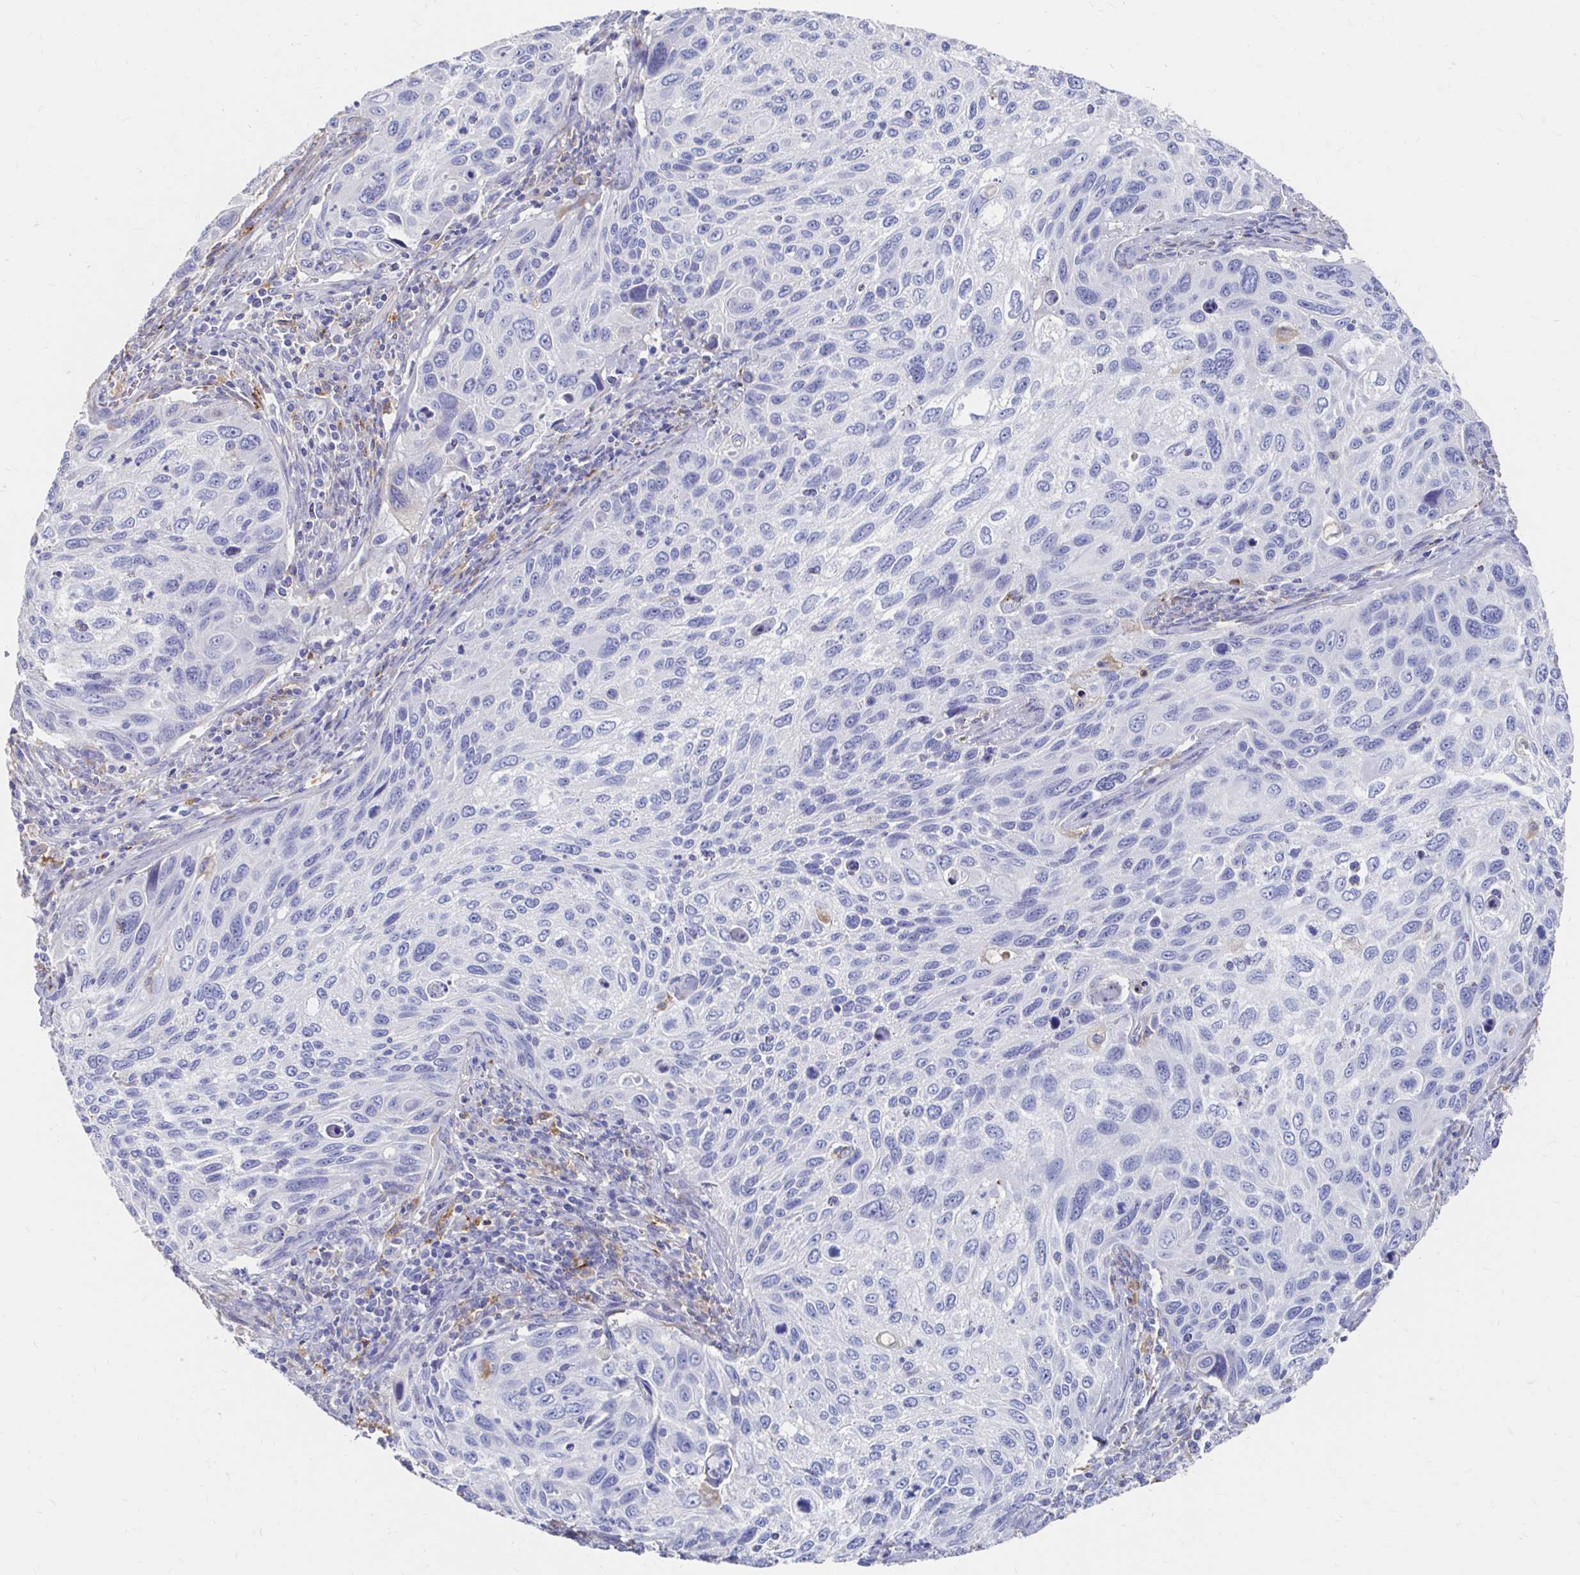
{"staining": {"intensity": "negative", "quantity": "none", "location": "none"}, "tissue": "cervical cancer", "cell_type": "Tumor cells", "image_type": "cancer", "snomed": [{"axis": "morphology", "description": "Squamous cell carcinoma, NOS"}, {"axis": "topography", "description": "Cervix"}], "caption": "Cervical squamous cell carcinoma stained for a protein using immunohistochemistry (IHC) shows no expression tumor cells.", "gene": "LAMC3", "patient": {"sex": "female", "age": 70}}